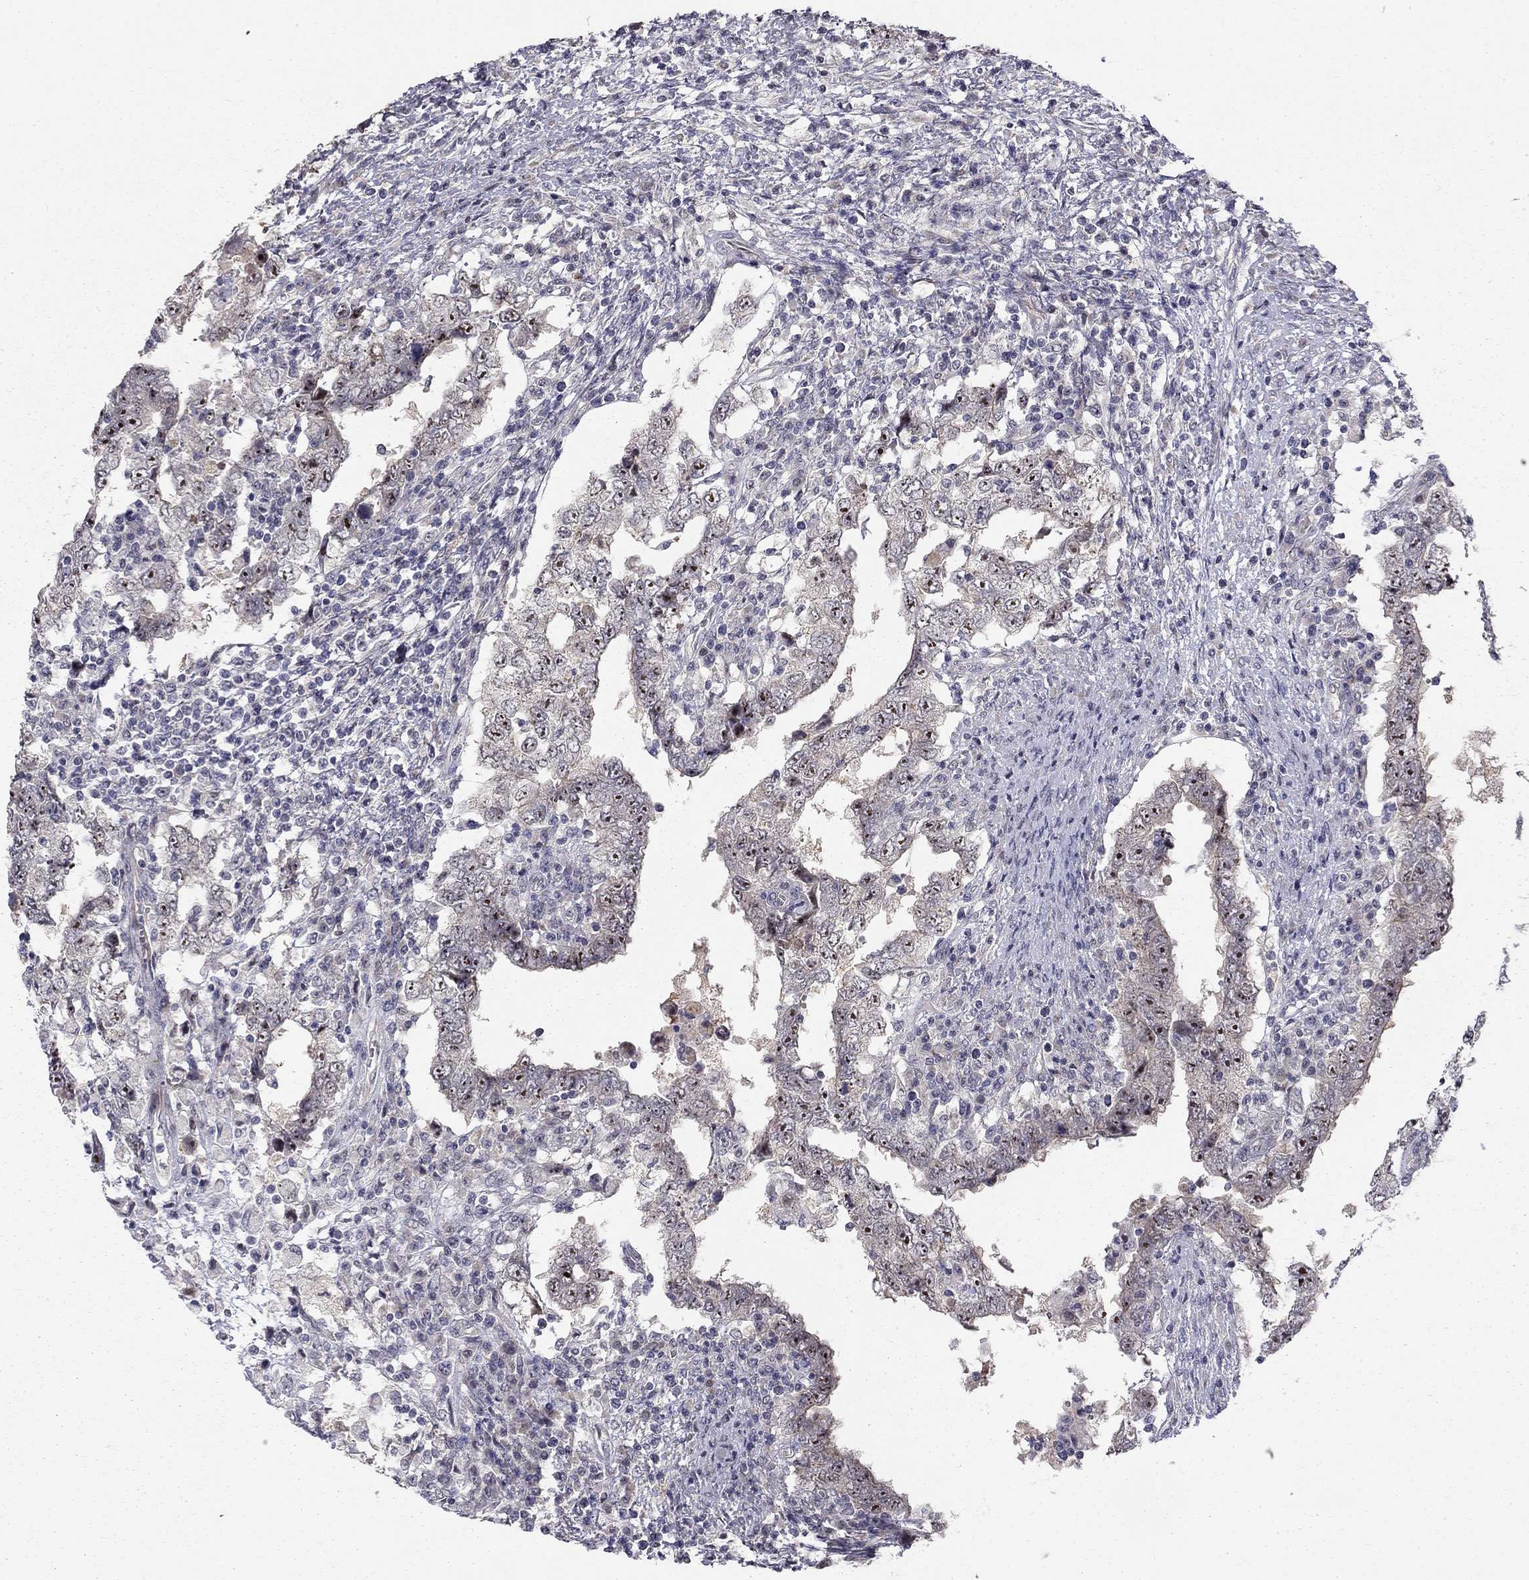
{"staining": {"intensity": "moderate", "quantity": "25%-75%", "location": "nuclear"}, "tissue": "testis cancer", "cell_type": "Tumor cells", "image_type": "cancer", "snomed": [{"axis": "morphology", "description": "Carcinoma, Embryonal, NOS"}, {"axis": "topography", "description": "Testis"}], "caption": "This is a micrograph of immunohistochemistry (IHC) staining of embryonal carcinoma (testis), which shows moderate positivity in the nuclear of tumor cells.", "gene": "STXBP6", "patient": {"sex": "male", "age": 26}}